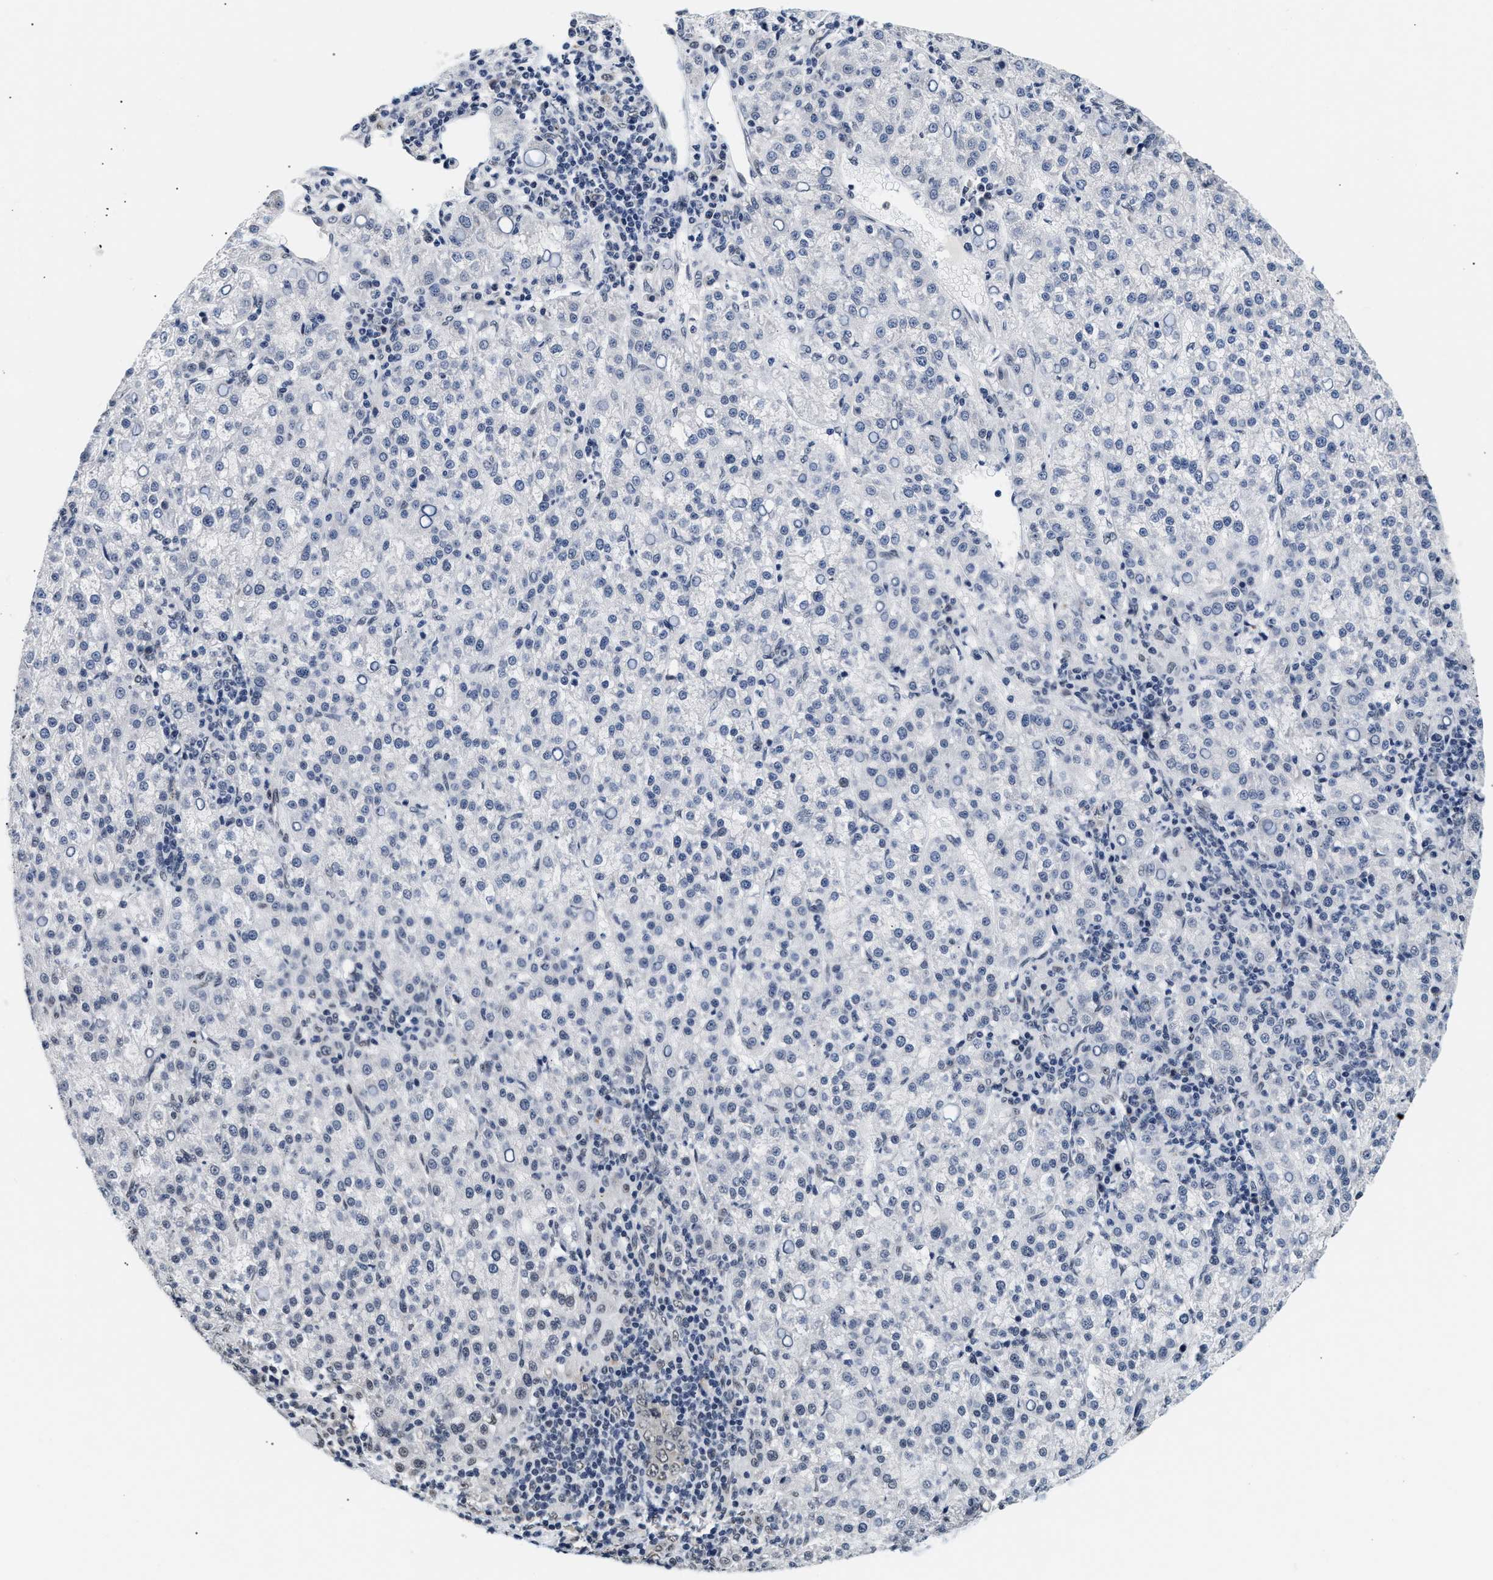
{"staining": {"intensity": "negative", "quantity": "none", "location": "none"}, "tissue": "liver cancer", "cell_type": "Tumor cells", "image_type": "cancer", "snomed": [{"axis": "morphology", "description": "Carcinoma, Hepatocellular, NOS"}, {"axis": "topography", "description": "Liver"}], "caption": "Human liver hepatocellular carcinoma stained for a protein using immunohistochemistry (IHC) displays no staining in tumor cells.", "gene": "THOC1", "patient": {"sex": "female", "age": 58}}